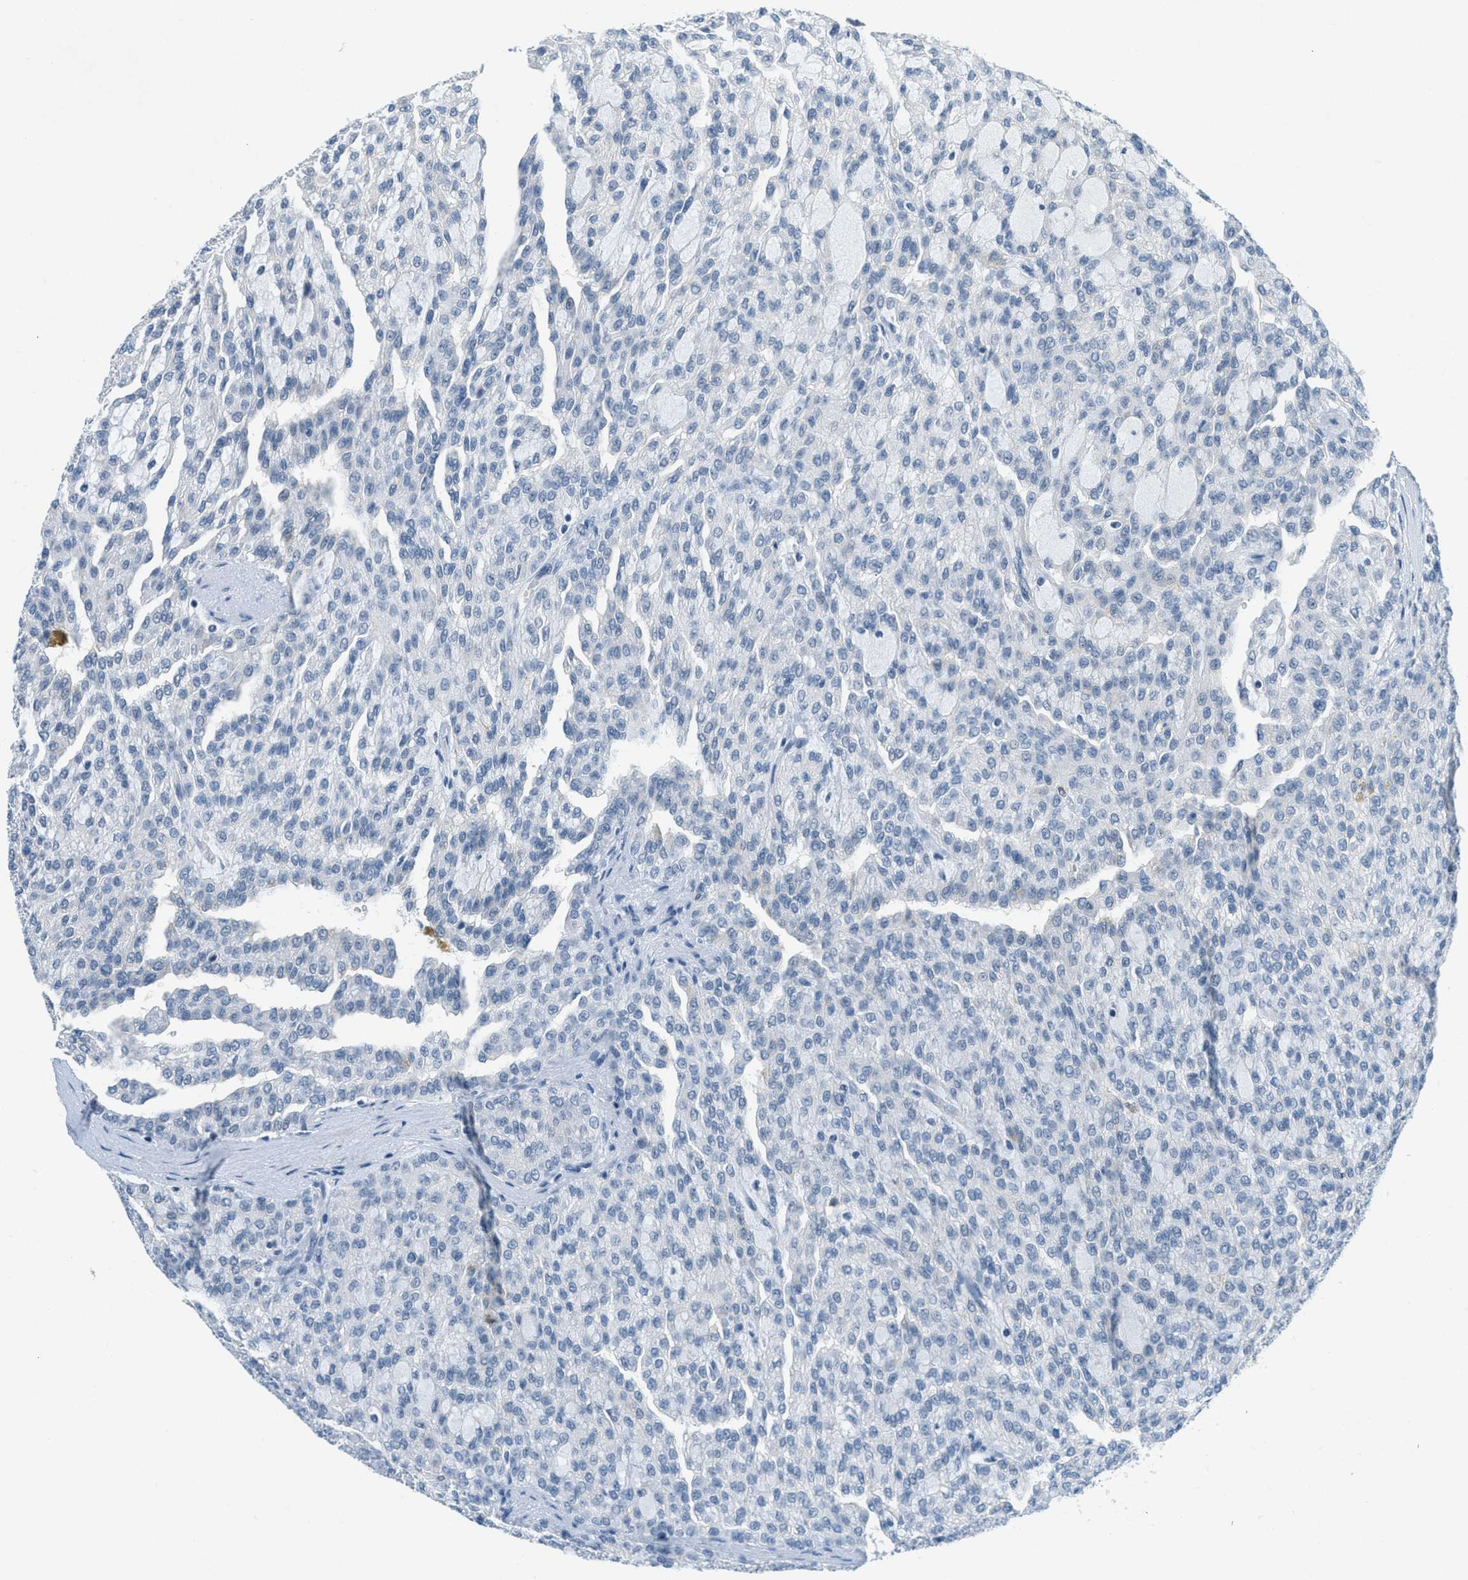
{"staining": {"intensity": "weak", "quantity": "<25%", "location": "cytoplasmic/membranous"}, "tissue": "renal cancer", "cell_type": "Tumor cells", "image_type": "cancer", "snomed": [{"axis": "morphology", "description": "Adenocarcinoma, NOS"}, {"axis": "topography", "description": "Kidney"}], "caption": "High magnification brightfield microscopy of renal cancer stained with DAB (brown) and counterstained with hematoxylin (blue): tumor cells show no significant positivity. (Brightfield microscopy of DAB (3,3'-diaminobenzidine) immunohistochemistry at high magnification).", "gene": "FYN", "patient": {"sex": "male", "age": 63}}